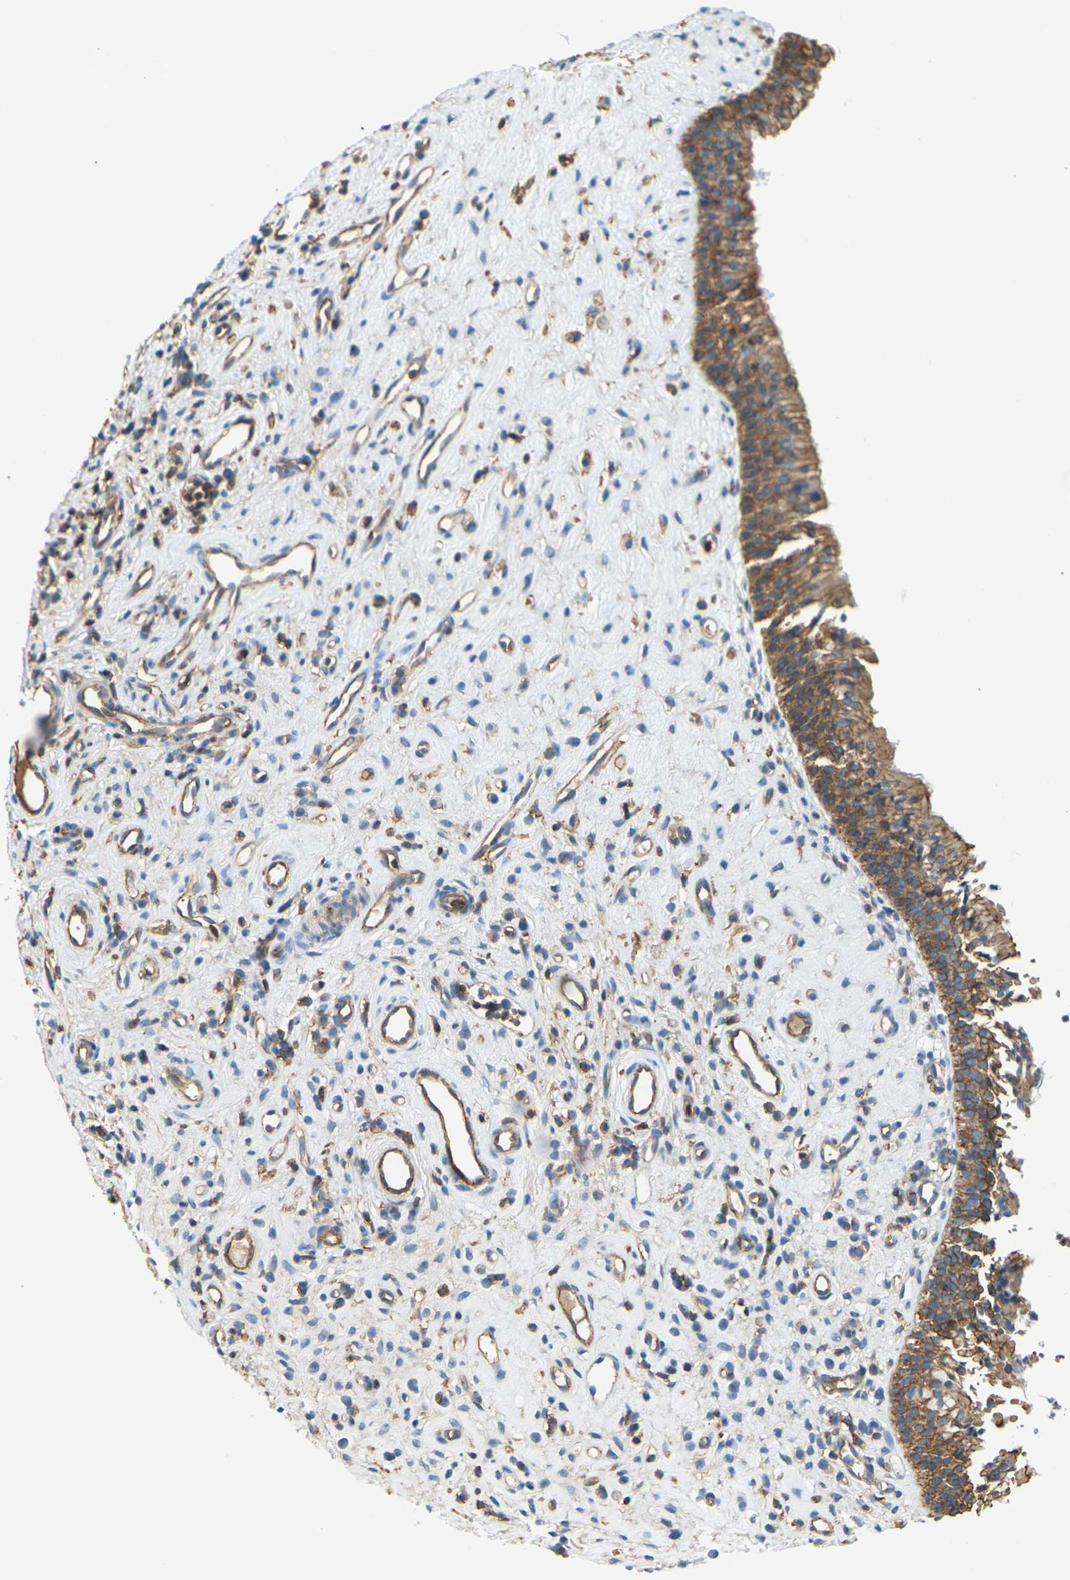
{"staining": {"intensity": "moderate", "quantity": ">75%", "location": "cytoplasmic/membranous"}, "tissue": "nasopharynx", "cell_type": "Respiratory epithelial cells", "image_type": "normal", "snomed": [{"axis": "morphology", "description": "Normal tissue, NOS"}, {"axis": "topography", "description": "Nasopharynx"}], "caption": "Protein staining by immunohistochemistry shows moderate cytoplasmic/membranous positivity in approximately >75% of respiratory epithelial cells in benign nasopharynx. The protein is shown in brown color, while the nuclei are stained blue.", "gene": "IQGAP1", "patient": {"sex": "female", "age": 51}}